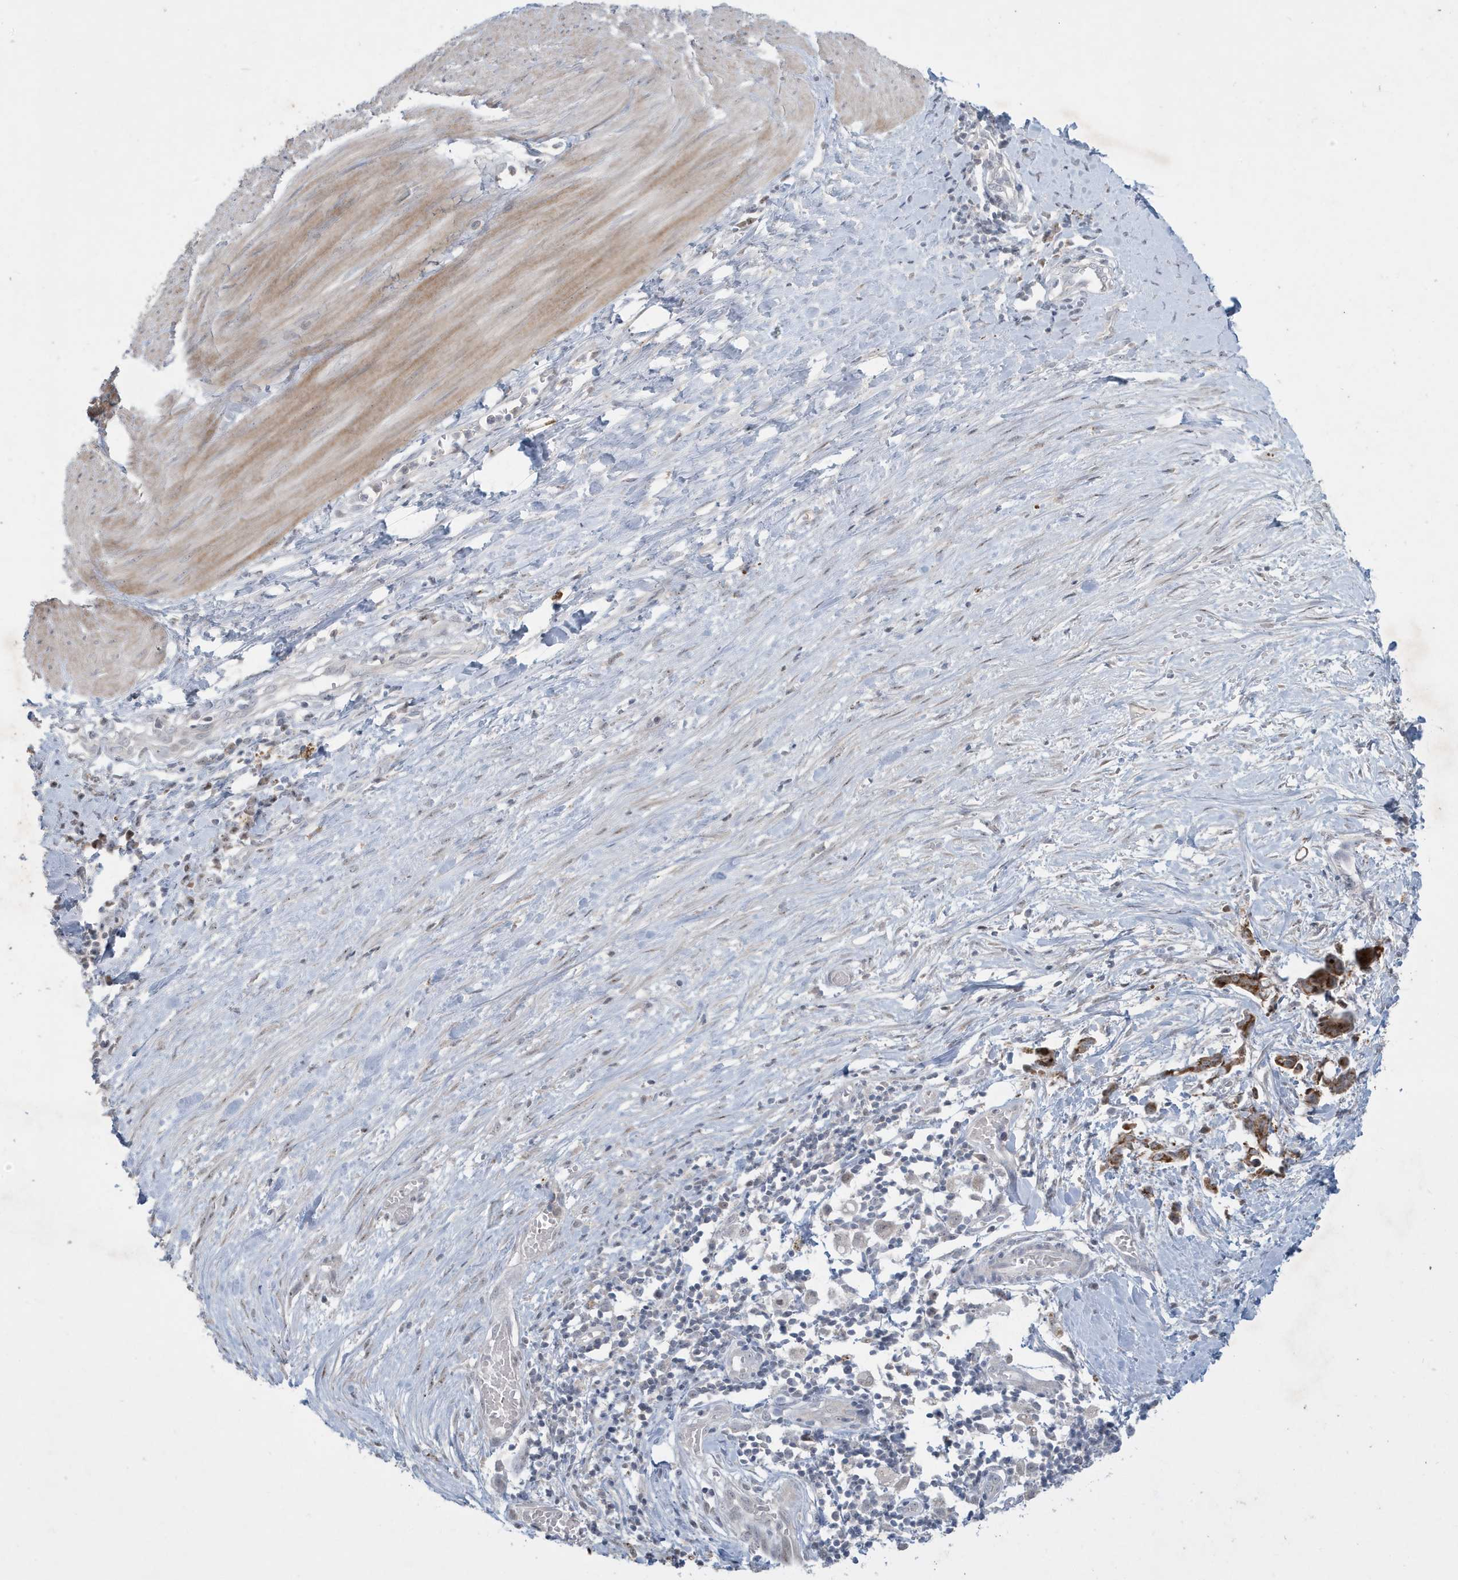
{"staining": {"intensity": "weak", "quantity": "25%-75%", "location": "cytoplasmic/membranous"}, "tissue": "smooth muscle", "cell_type": "Smooth muscle cells", "image_type": "normal", "snomed": [{"axis": "morphology", "description": "Normal tissue, NOS"}, {"axis": "morphology", "description": "Adenocarcinoma, NOS"}, {"axis": "topography", "description": "Colon"}, {"axis": "topography", "description": "Peripheral nerve tissue"}], "caption": "Weak cytoplasmic/membranous positivity is seen in about 25%-75% of smooth muscle cells in benign smooth muscle. Nuclei are stained in blue.", "gene": "FNDC1", "patient": {"sex": "male", "age": 14}}